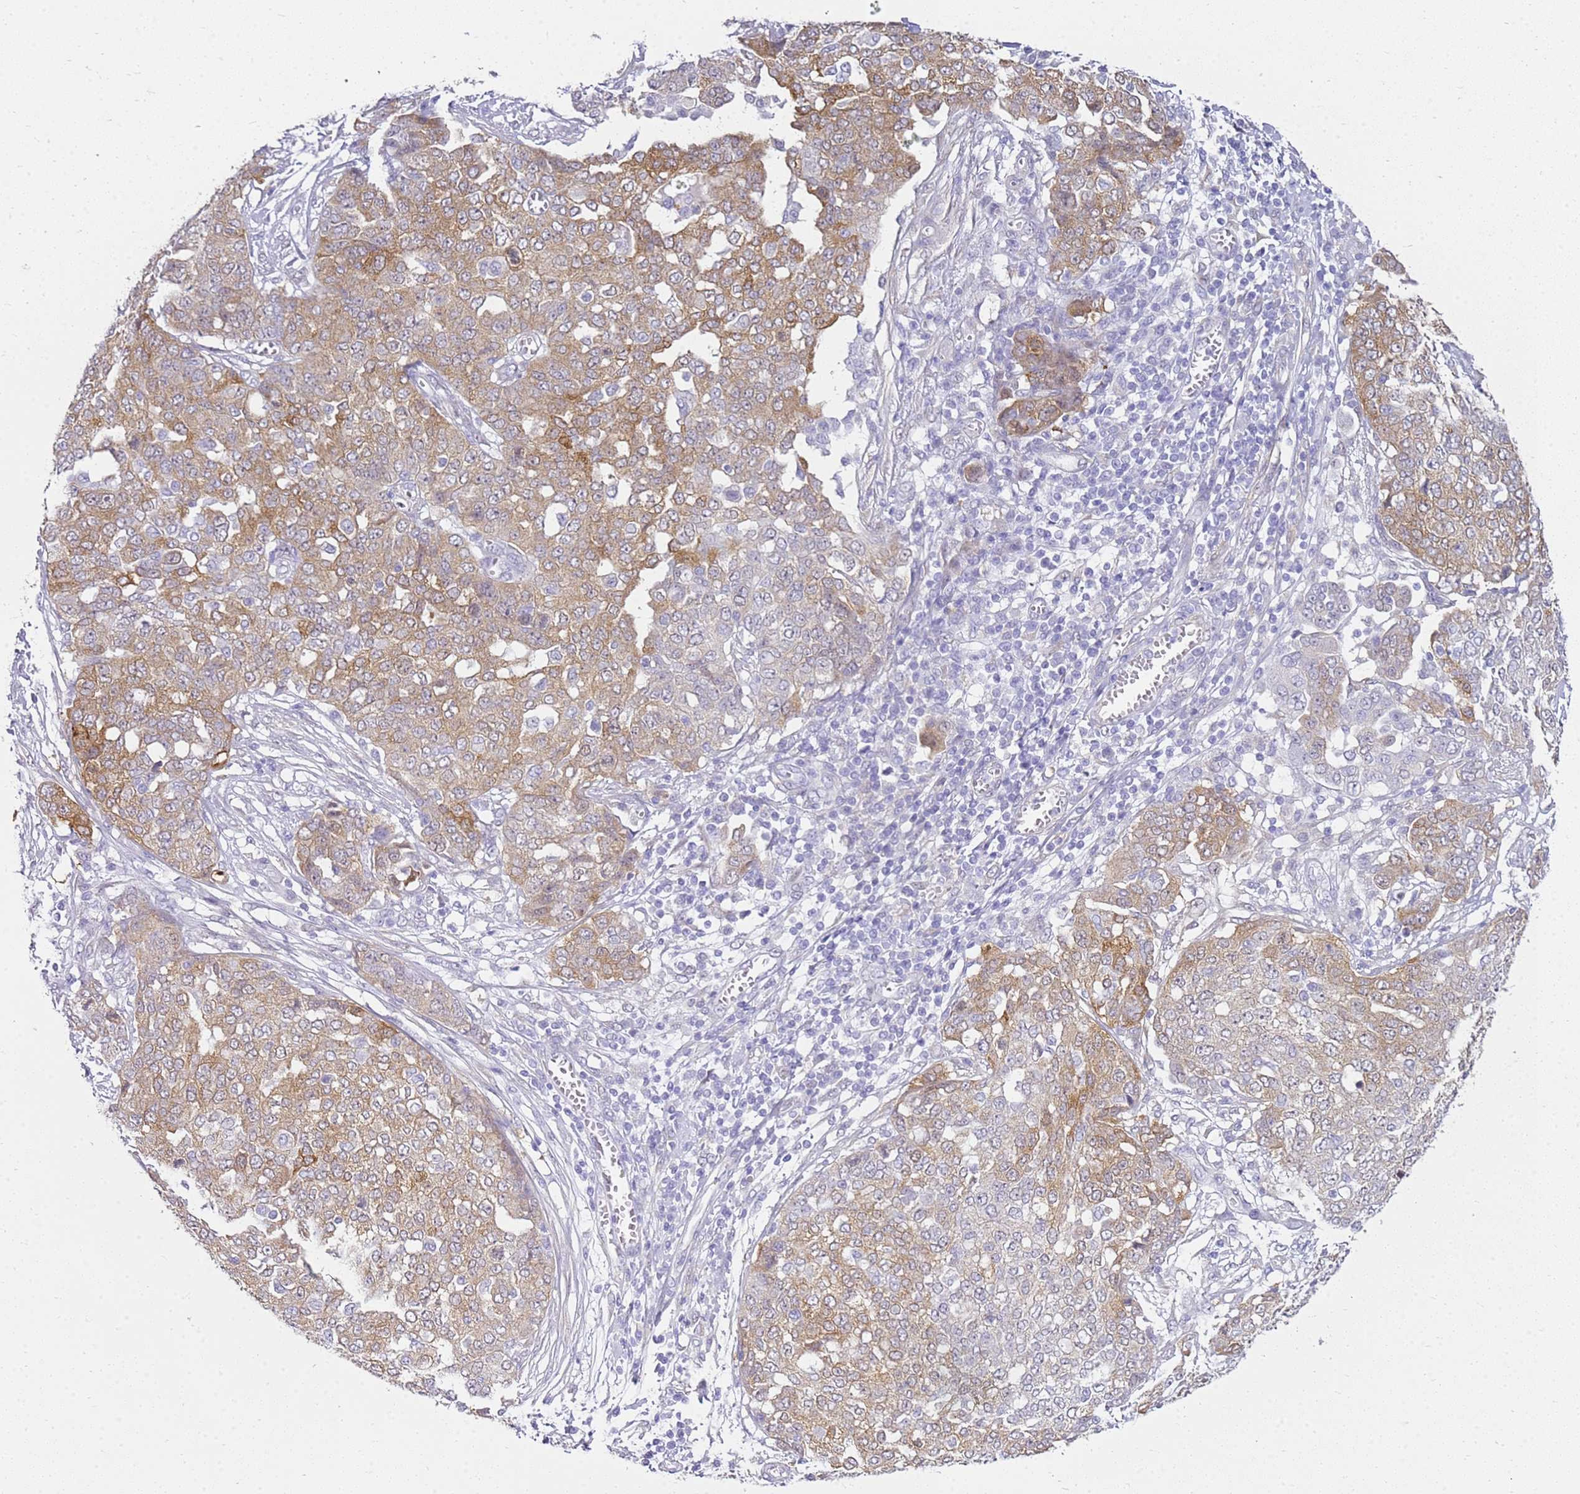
{"staining": {"intensity": "moderate", "quantity": ">75%", "location": "cytoplasmic/membranous"}, "tissue": "ovarian cancer", "cell_type": "Tumor cells", "image_type": "cancer", "snomed": [{"axis": "morphology", "description": "Cystadenocarcinoma, serous, NOS"}, {"axis": "topography", "description": "Soft tissue"}, {"axis": "topography", "description": "Ovary"}], "caption": "About >75% of tumor cells in ovarian cancer exhibit moderate cytoplasmic/membranous protein staining as visualized by brown immunohistochemical staining.", "gene": "HSPB1", "patient": {"sex": "female", "age": 57}}